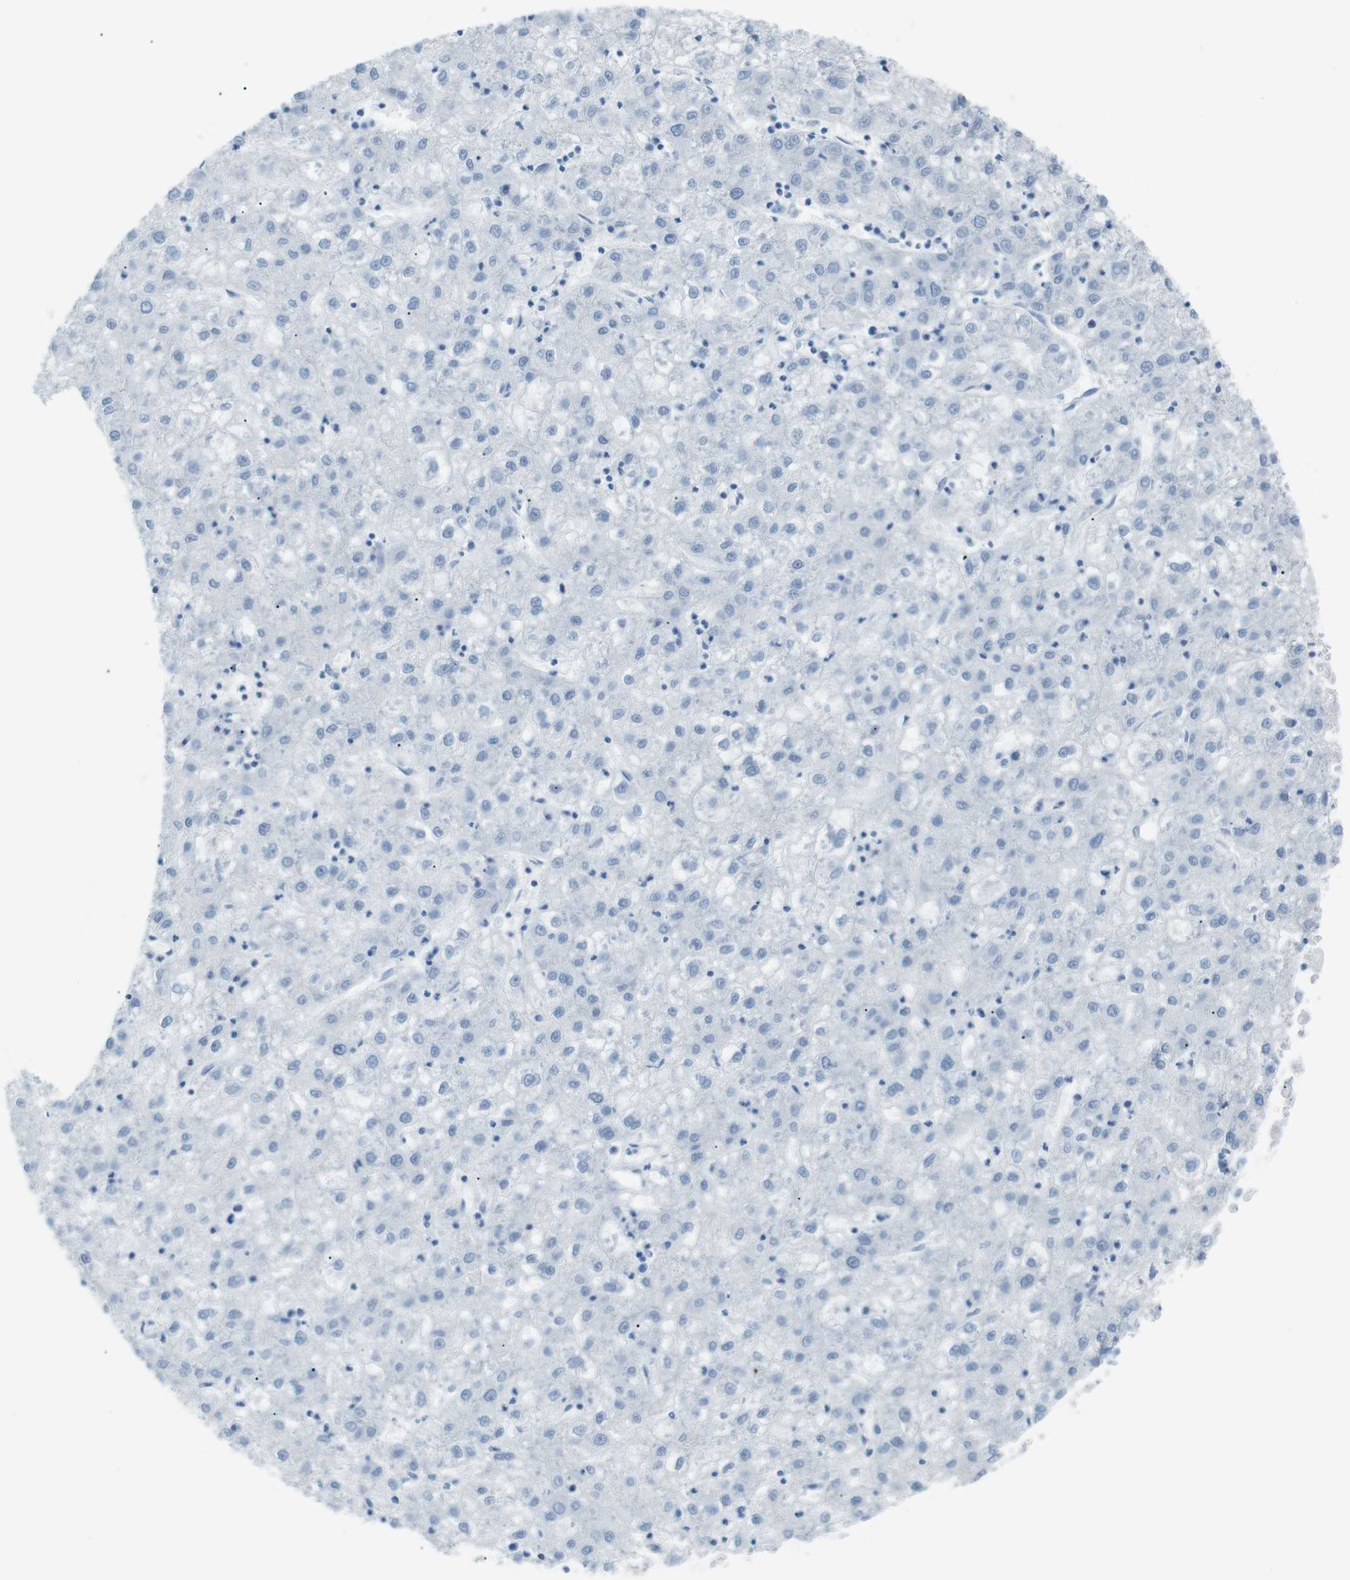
{"staining": {"intensity": "negative", "quantity": "none", "location": "none"}, "tissue": "liver cancer", "cell_type": "Tumor cells", "image_type": "cancer", "snomed": [{"axis": "morphology", "description": "Carcinoma, Hepatocellular, NOS"}, {"axis": "topography", "description": "Liver"}], "caption": "Immunohistochemistry (IHC) of human liver hepatocellular carcinoma demonstrates no staining in tumor cells.", "gene": "AZGP1", "patient": {"sex": "male", "age": 72}}